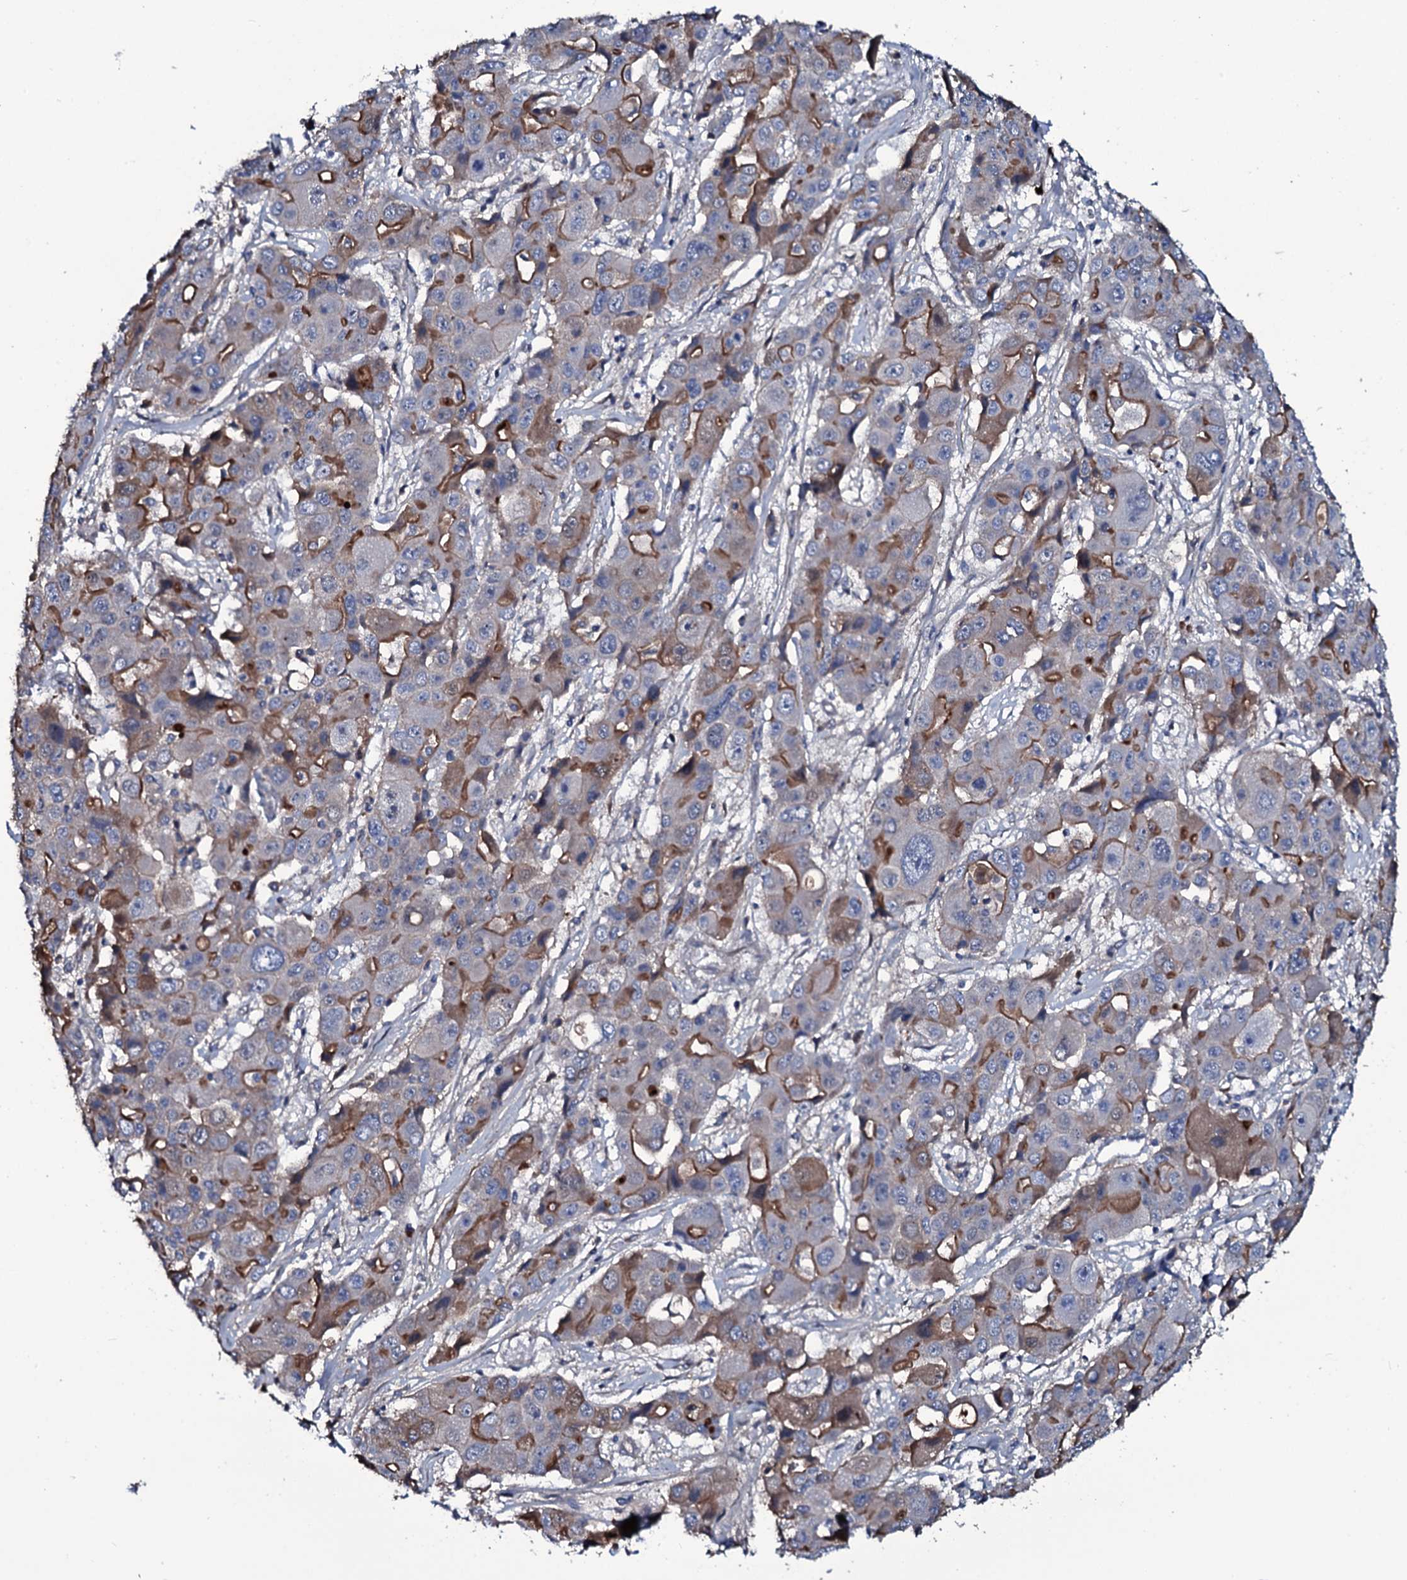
{"staining": {"intensity": "moderate", "quantity": "<25%", "location": "cytoplasmic/membranous"}, "tissue": "liver cancer", "cell_type": "Tumor cells", "image_type": "cancer", "snomed": [{"axis": "morphology", "description": "Cholangiocarcinoma"}, {"axis": "topography", "description": "Liver"}], "caption": "Immunohistochemical staining of liver cancer (cholangiocarcinoma) exhibits moderate cytoplasmic/membranous protein positivity in about <25% of tumor cells. (IHC, brightfield microscopy, high magnification).", "gene": "LYG2", "patient": {"sex": "male", "age": 67}}